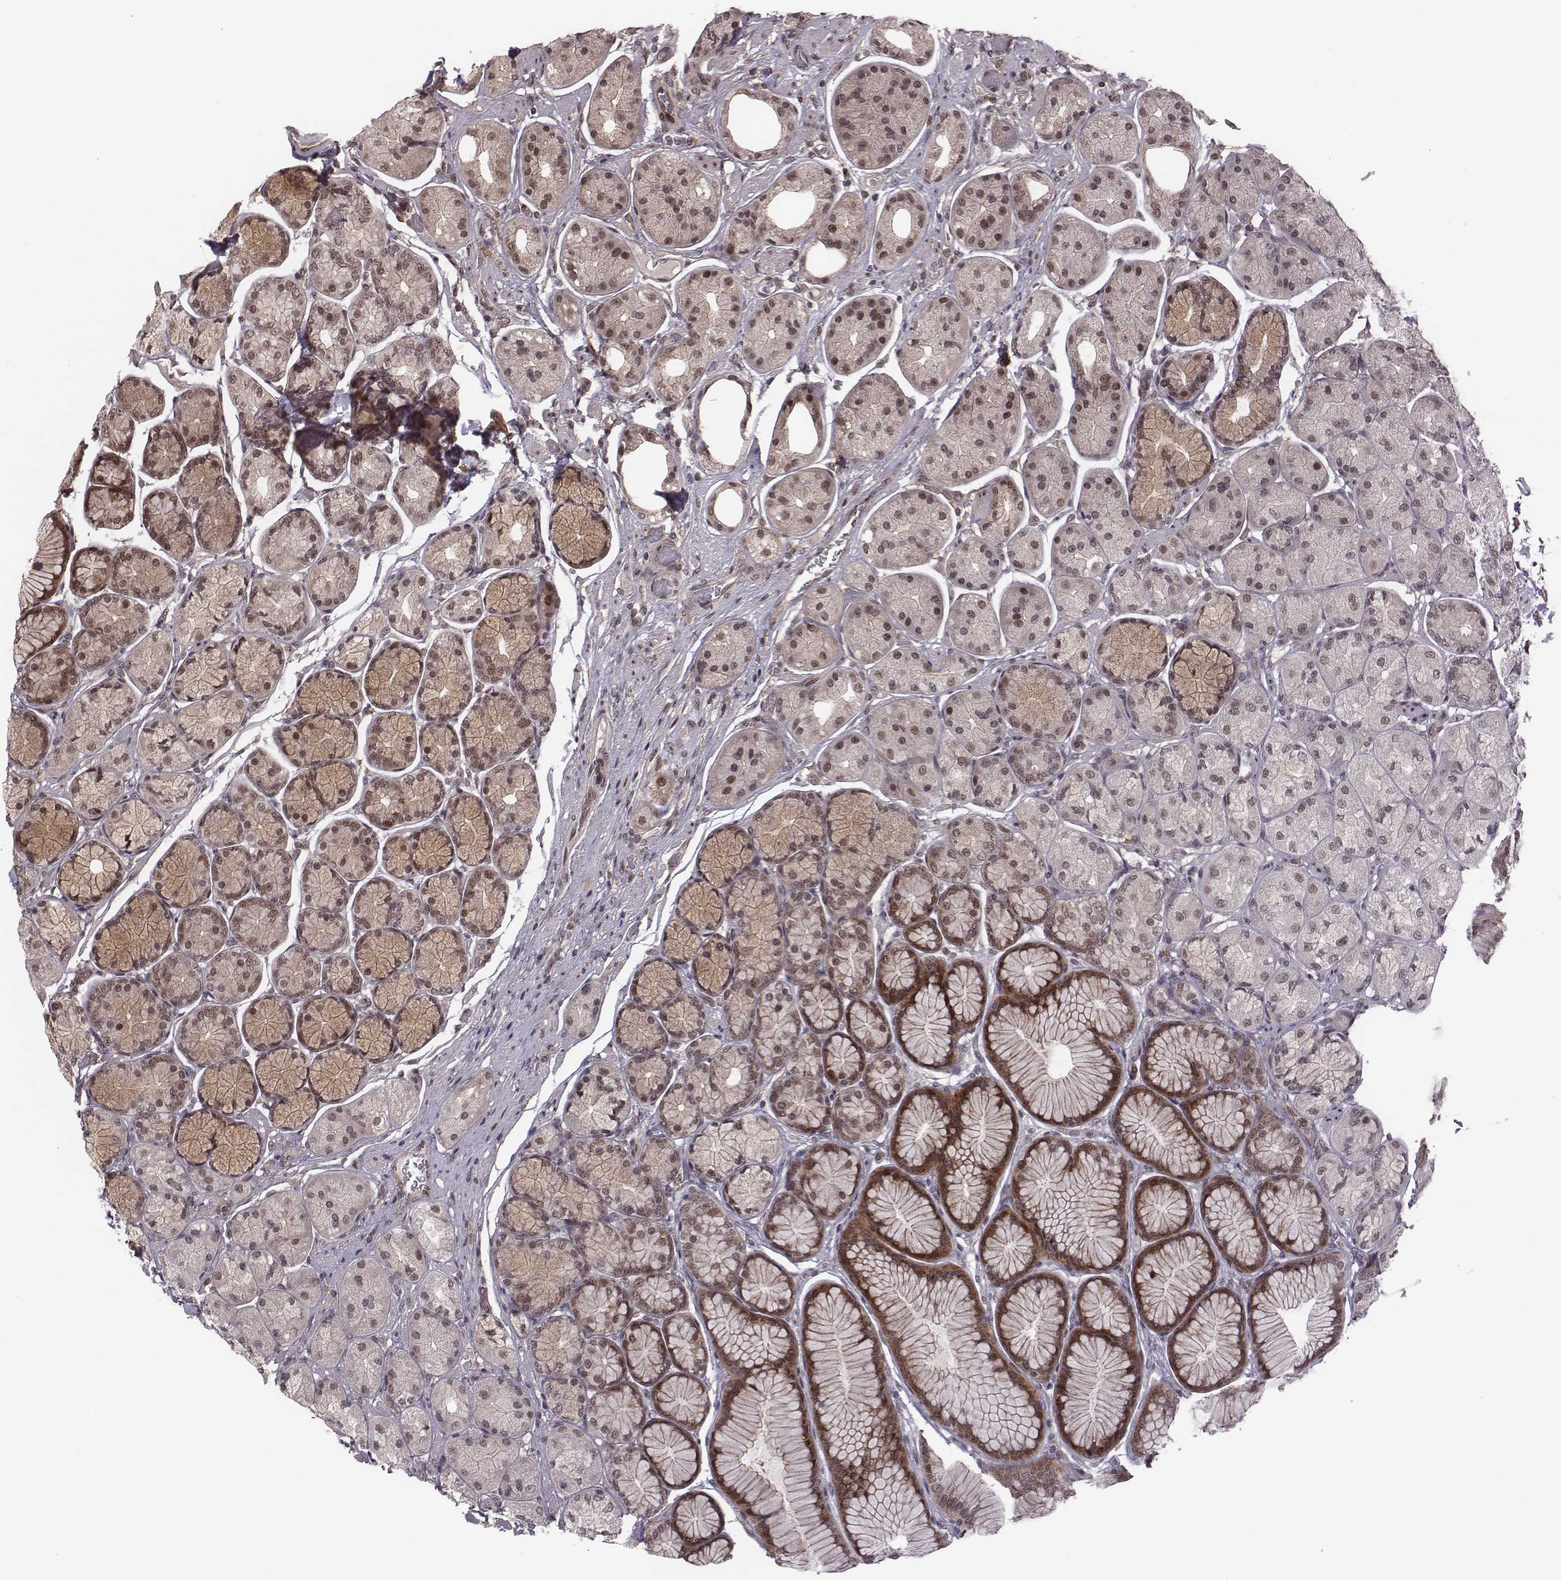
{"staining": {"intensity": "moderate", "quantity": "<25%", "location": "cytoplasmic/membranous,nuclear"}, "tissue": "stomach", "cell_type": "Glandular cells", "image_type": "normal", "snomed": [{"axis": "morphology", "description": "Normal tissue, NOS"}, {"axis": "morphology", "description": "Adenocarcinoma, NOS"}, {"axis": "morphology", "description": "Adenocarcinoma, High grade"}, {"axis": "topography", "description": "Stomach, upper"}, {"axis": "topography", "description": "Stomach"}], "caption": "Approximately <25% of glandular cells in unremarkable human stomach reveal moderate cytoplasmic/membranous,nuclear protein staining as visualized by brown immunohistochemical staining.", "gene": "RPL3", "patient": {"sex": "female", "age": 65}}